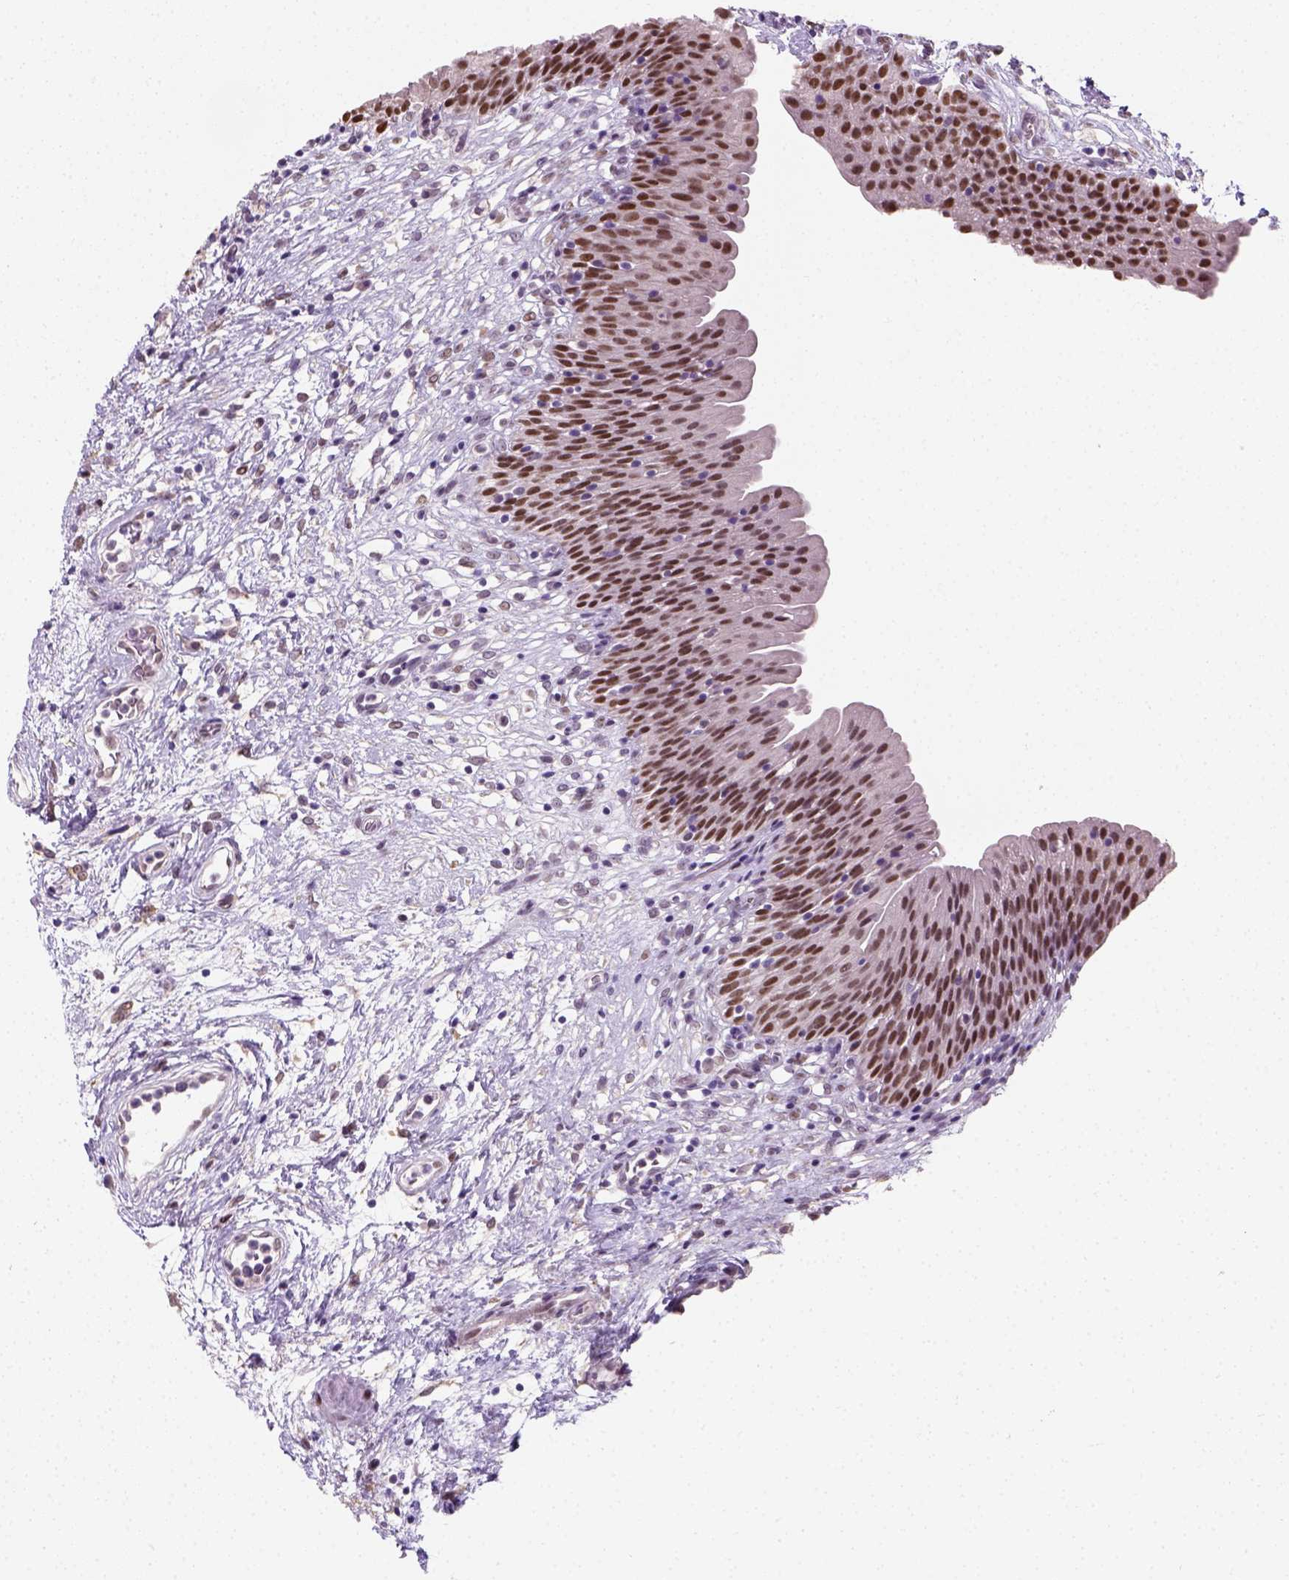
{"staining": {"intensity": "moderate", "quantity": ">75%", "location": "nuclear"}, "tissue": "urinary bladder", "cell_type": "Urothelial cells", "image_type": "normal", "snomed": [{"axis": "morphology", "description": "Normal tissue, NOS"}, {"axis": "topography", "description": "Urinary bladder"}], "caption": "This image shows unremarkable urinary bladder stained with IHC to label a protein in brown. The nuclear of urothelial cells show moderate positivity for the protein. Nuclei are counter-stained blue.", "gene": "C1orf112", "patient": {"sex": "male", "age": 76}}